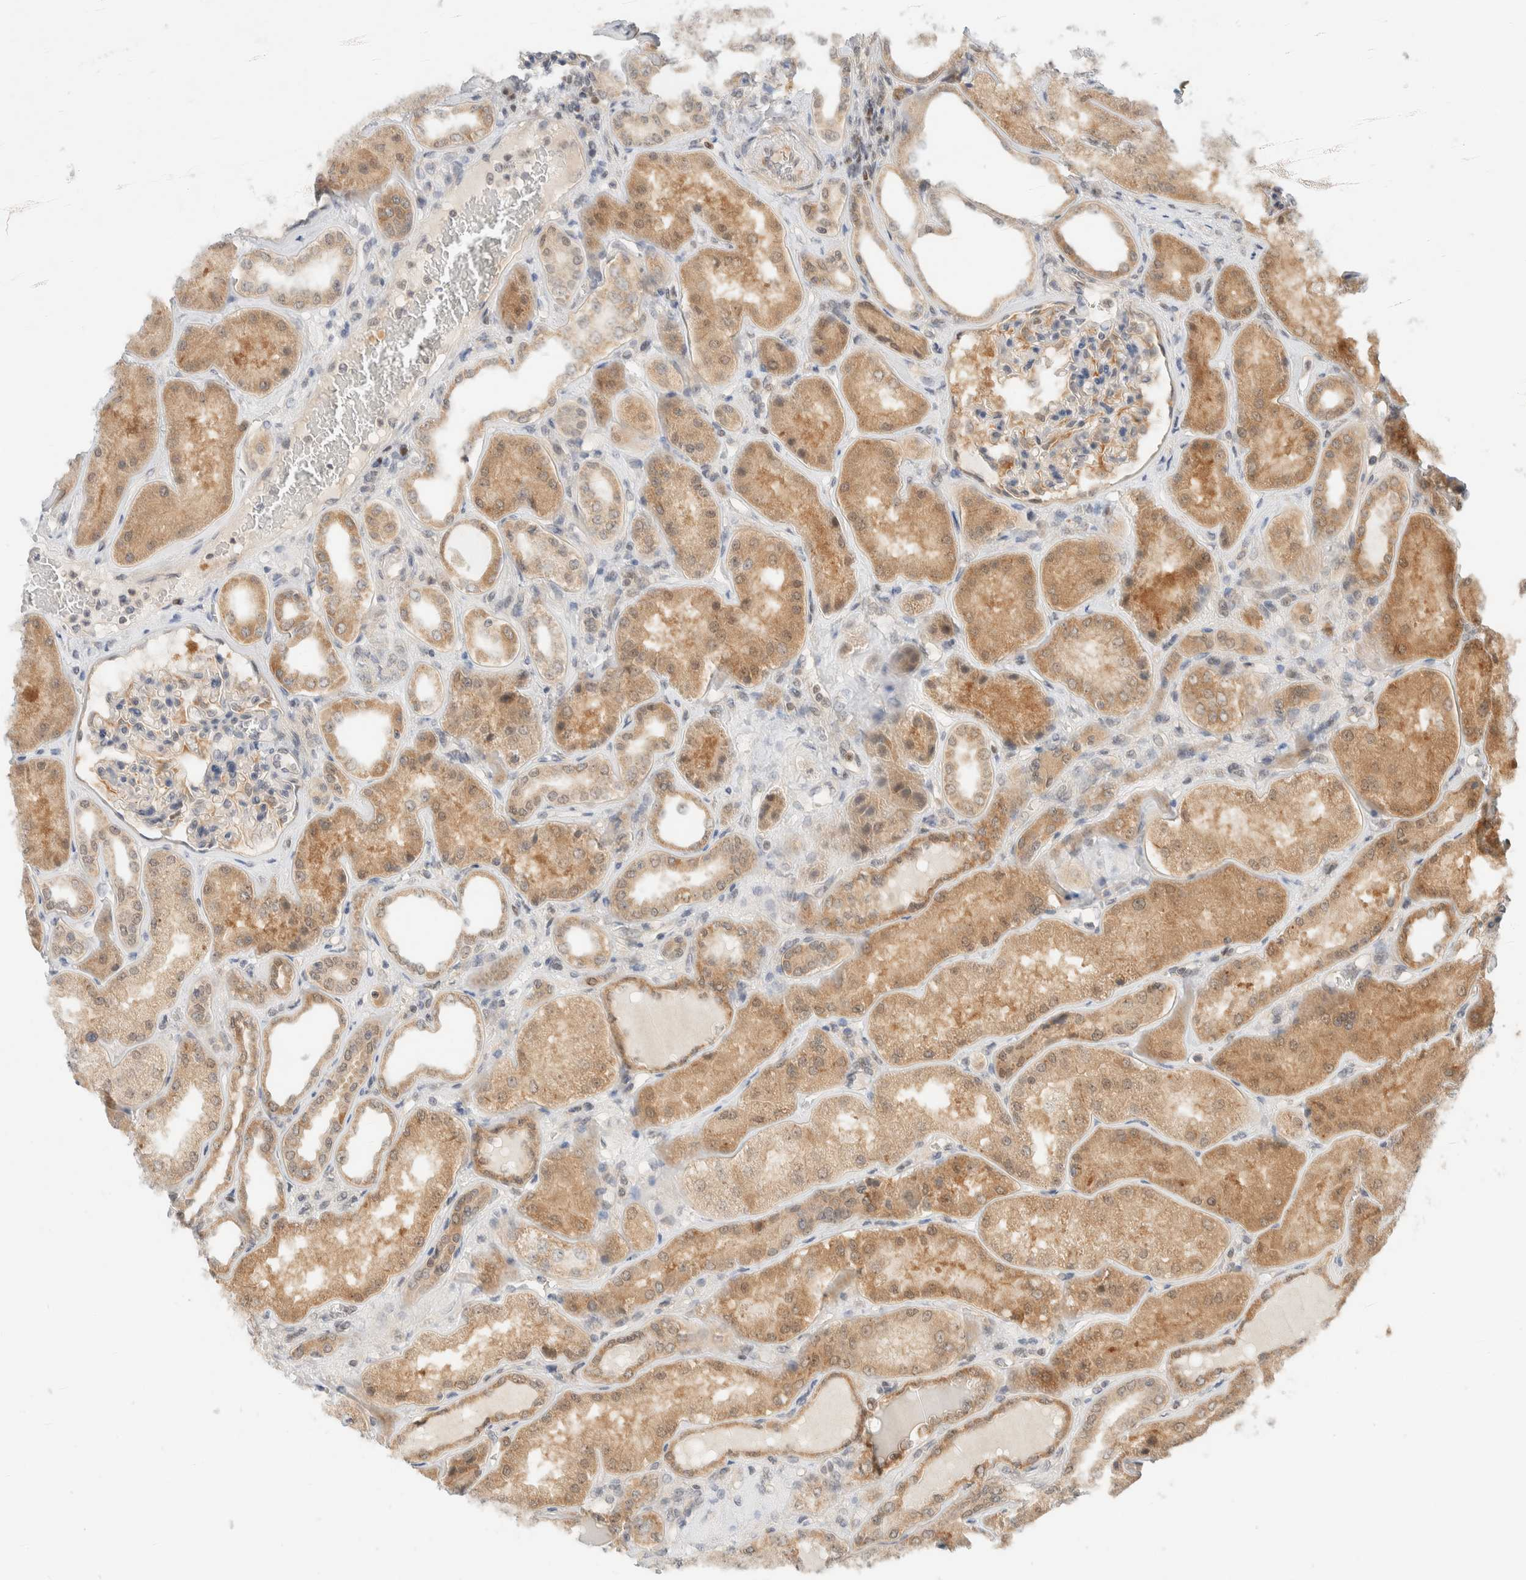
{"staining": {"intensity": "moderate", "quantity": "25%-75%", "location": "cytoplasmic/membranous"}, "tissue": "kidney", "cell_type": "Cells in glomeruli", "image_type": "normal", "snomed": [{"axis": "morphology", "description": "Normal tissue, NOS"}, {"axis": "topography", "description": "Kidney"}], "caption": "IHC staining of benign kidney, which demonstrates medium levels of moderate cytoplasmic/membranous positivity in approximately 25%-75% of cells in glomeruli indicating moderate cytoplasmic/membranous protein staining. The staining was performed using DAB (brown) for protein detection and nuclei were counterstained in hematoxylin (blue).", "gene": "C8orf76", "patient": {"sex": "female", "age": 56}}